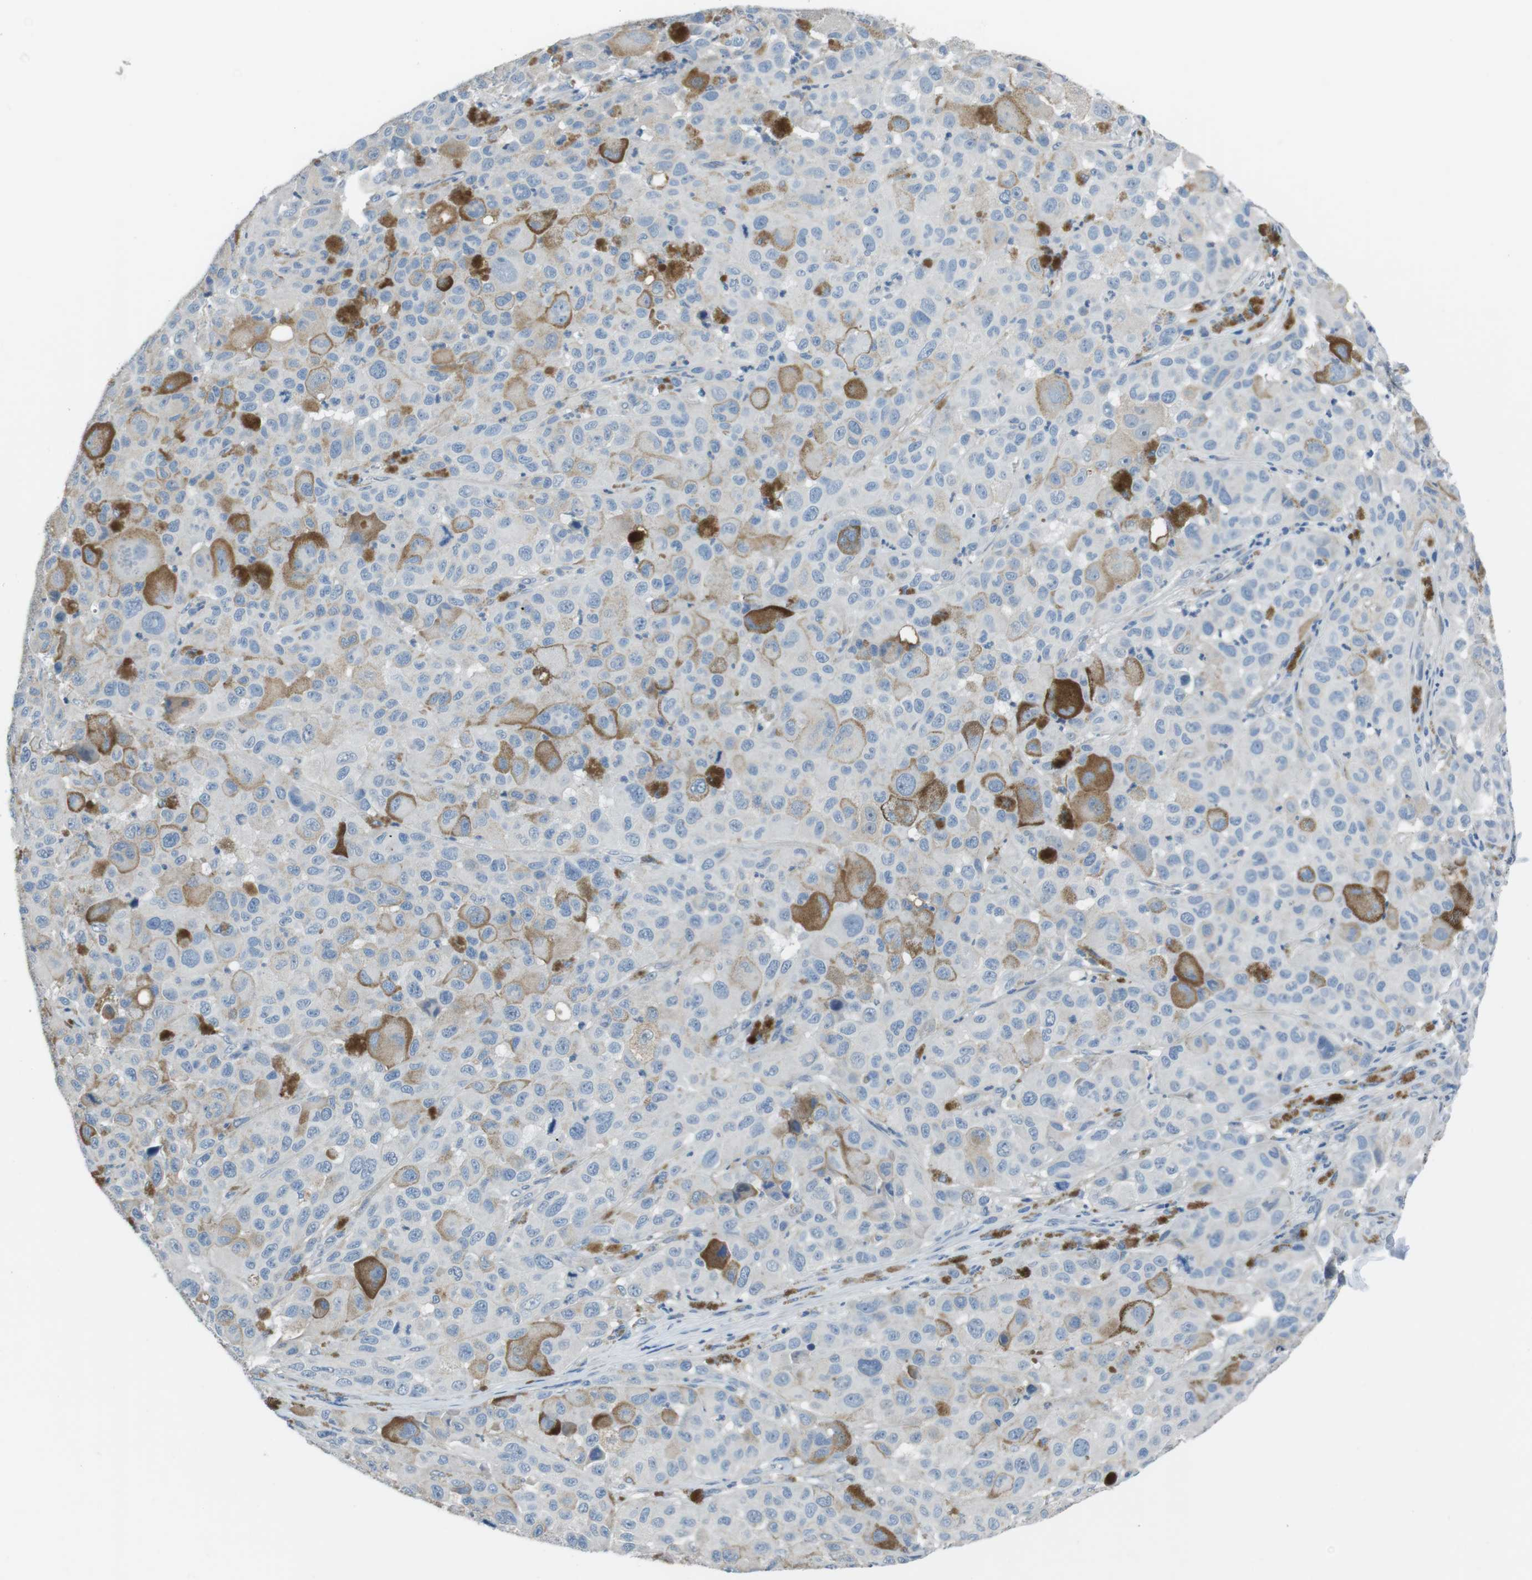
{"staining": {"intensity": "negative", "quantity": "none", "location": "none"}, "tissue": "melanoma", "cell_type": "Tumor cells", "image_type": "cancer", "snomed": [{"axis": "morphology", "description": "Malignant melanoma, NOS"}, {"axis": "topography", "description": "Skin"}], "caption": "Human melanoma stained for a protein using immunohistochemistry (IHC) reveals no positivity in tumor cells.", "gene": "CYP2C8", "patient": {"sex": "male", "age": 96}}